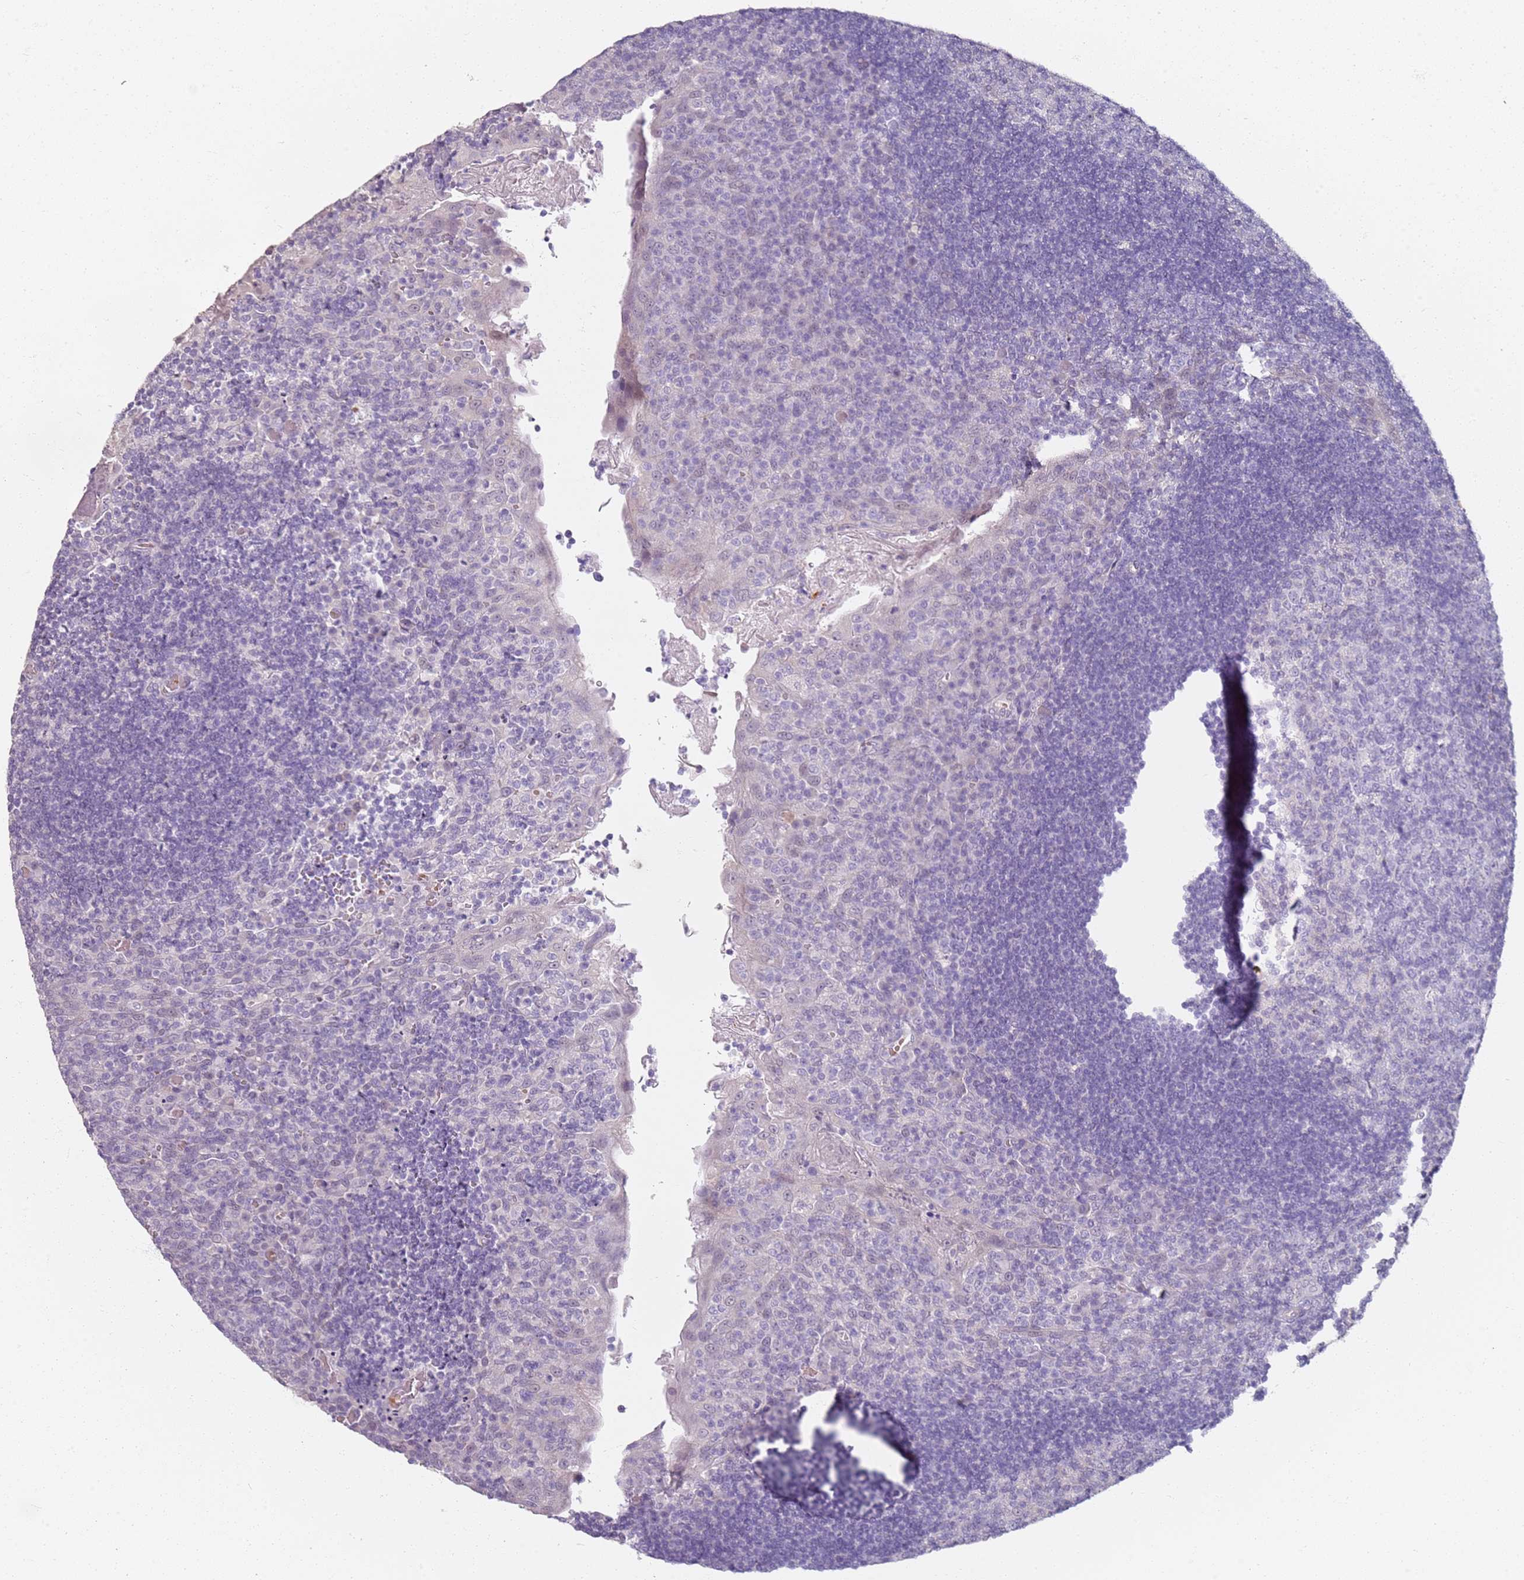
{"staining": {"intensity": "negative", "quantity": "none", "location": "none"}, "tissue": "tonsil", "cell_type": "Germinal center cells", "image_type": "normal", "snomed": [{"axis": "morphology", "description": "Normal tissue, NOS"}, {"axis": "topography", "description": "Tonsil"}], "caption": "This is a image of immunohistochemistry staining of normal tonsil, which shows no expression in germinal center cells. Brightfield microscopy of IHC stained with DAB (brown) and hematoxylin (blue), captured at high magnification.", "gene": "CD40LG", "patient": {"sex": "male", "age": 17}}